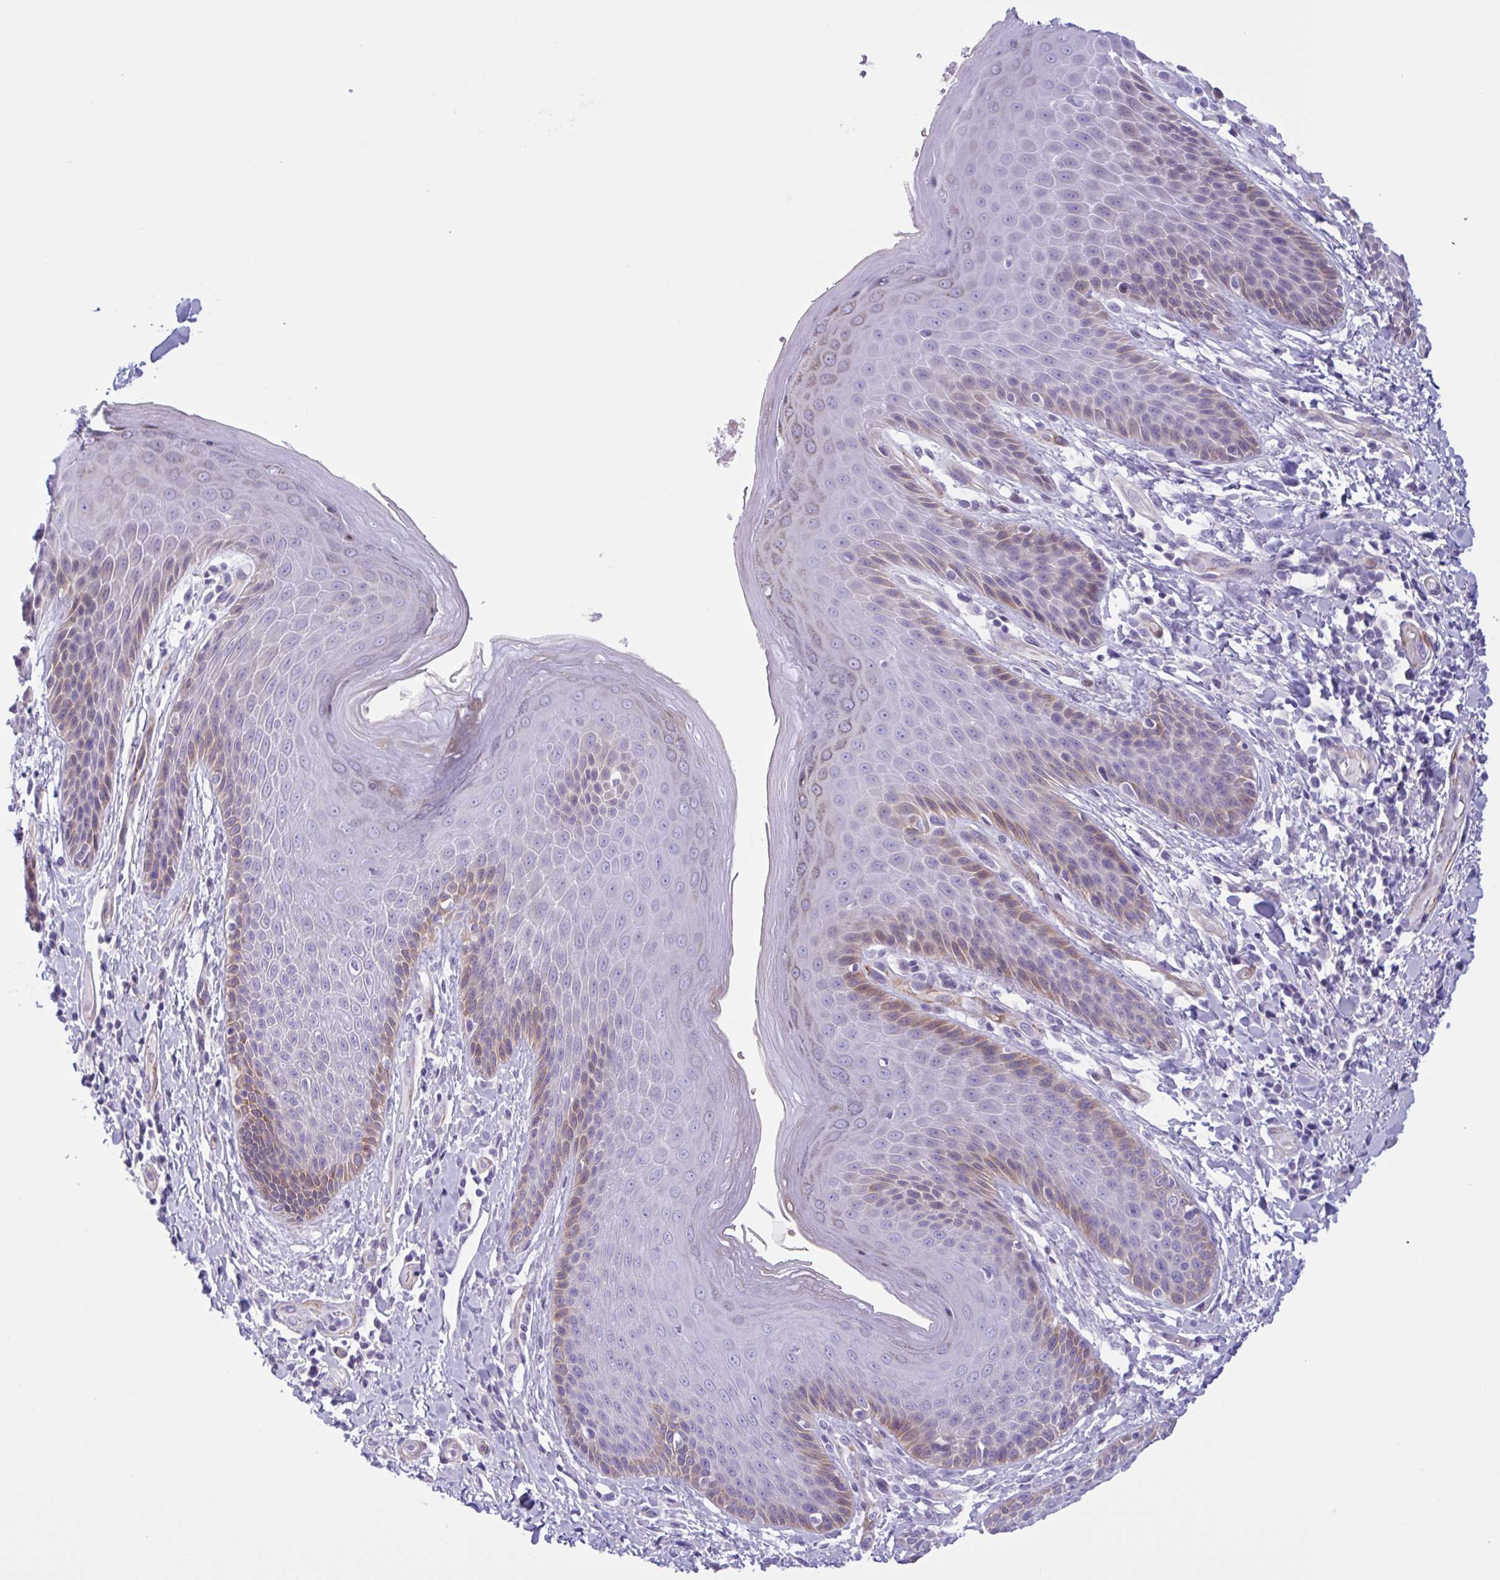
{"staining": {"intensity": "moderate", "quantity": "<25%", "location": "cytoplasmic/membranous"}, "tissue": "skin", "cell_type": "Epidermal cells", "image_type": "normal", "snomed": [{"axis": "morphology", "description": "Normal tissue, NOS"}, {"axis": "topography", "description": "Anal"}, {"axis": "topography", "description": "Peripheral nerve tissue"}], "caption": "Skin stained with IHC exhibits moderate cytoplasmic/membranous positivity in about <25% of epidermal cells. The protein of interest is stained brown, and the nuclei are stained in blue (DAB IHC with brightfield microscopy, high magnification).", "gene": "AHCYL2", "patient": {"sex": "male", "age": 51}}